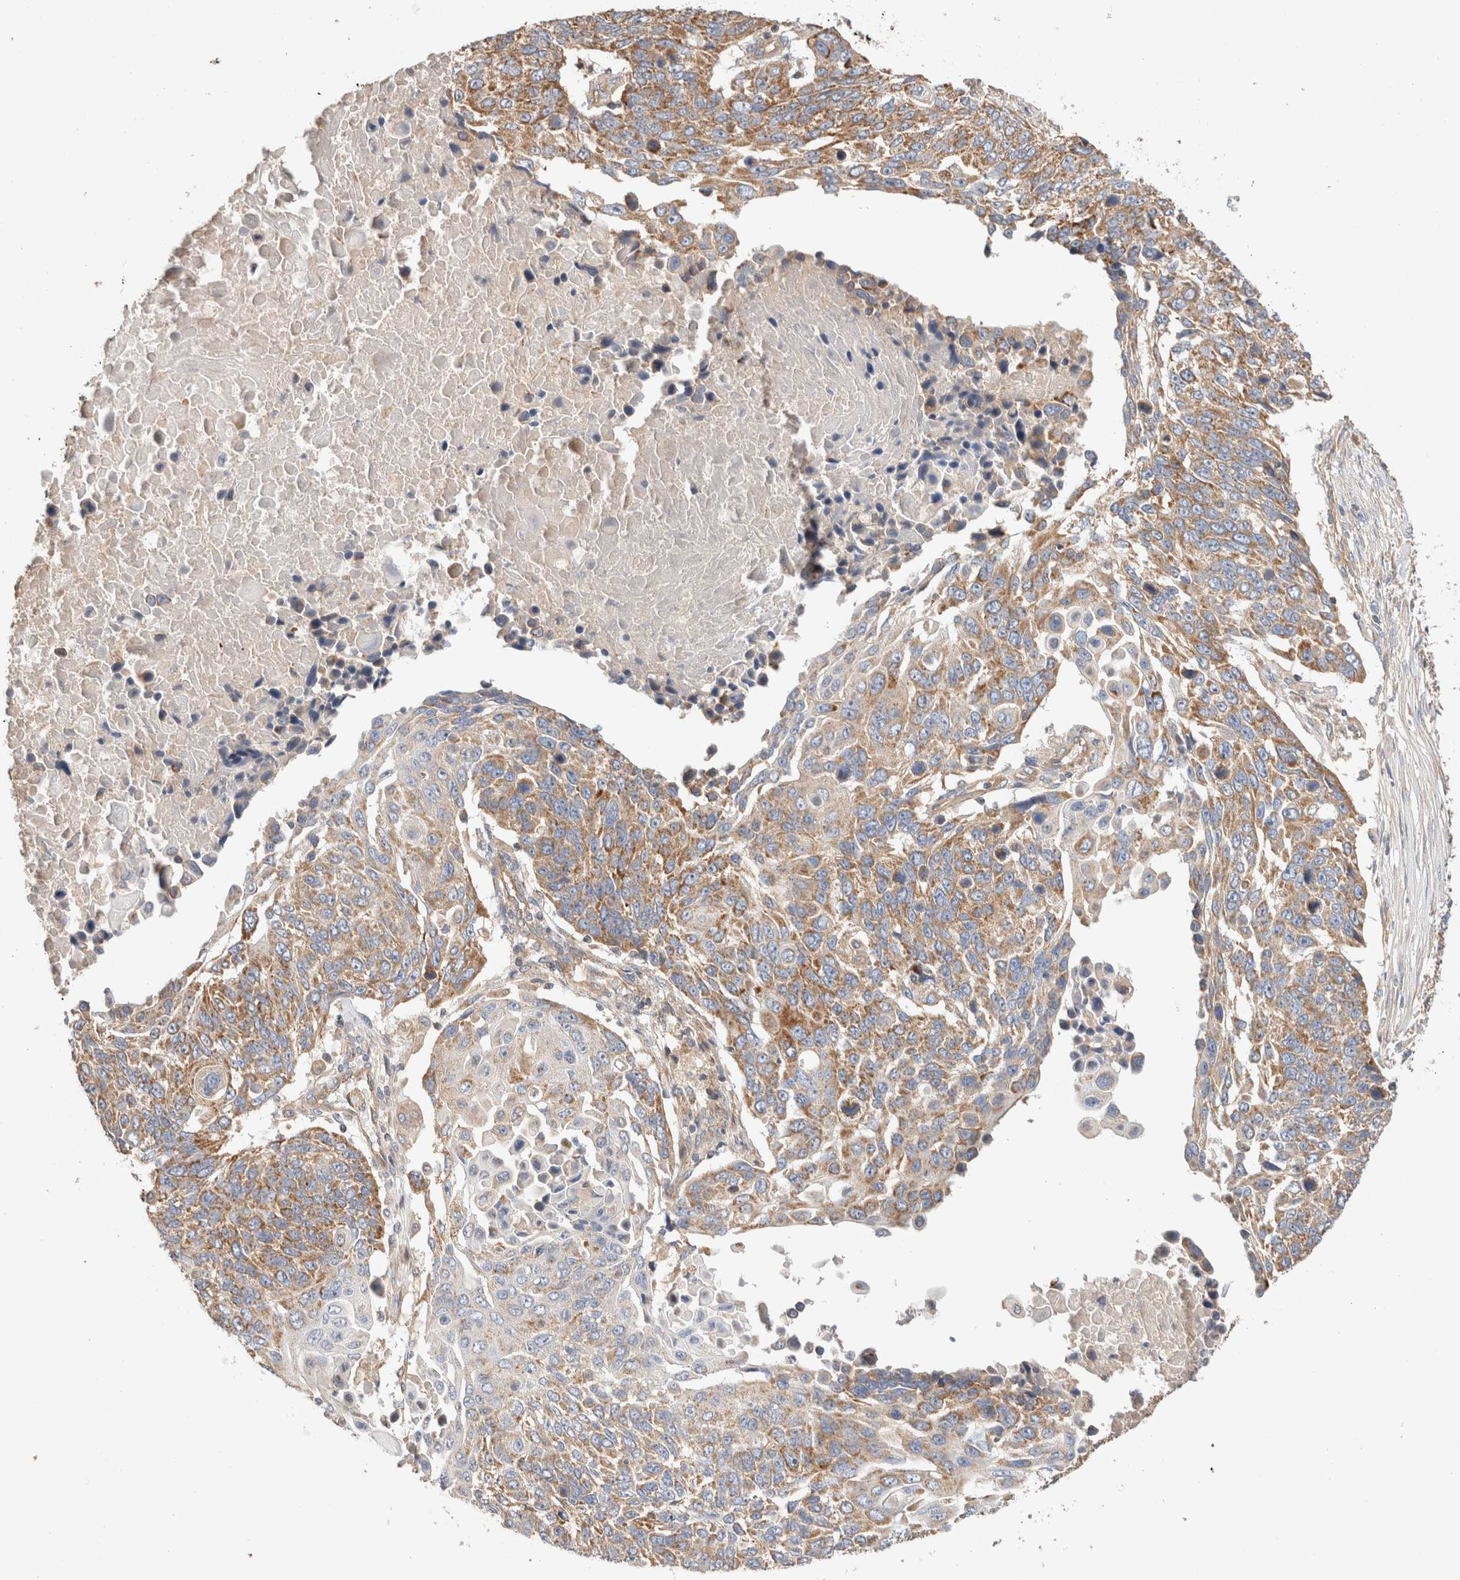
{"staining": {"intensity": "moderate", "quantity": ">75%", "location": "cytoplasmic/membranous"}, "tissue": "lung cancer", "cell_type": "Tumor cells", "image_type": "cancer", "snomed": [{"axis": "morphology", "description": "Squamous cell carcinoma, NOS"}, {"axis": "topography", "description": "Lung"}], "caption": "Protein expression analysis of lung squamous cell carcinoma reveals moderate cytoplasmic/membranous staining in about >75% of tumor cells.", "gene": "B3GNTL1", "patient": {"sex": "male", "age": 66}}